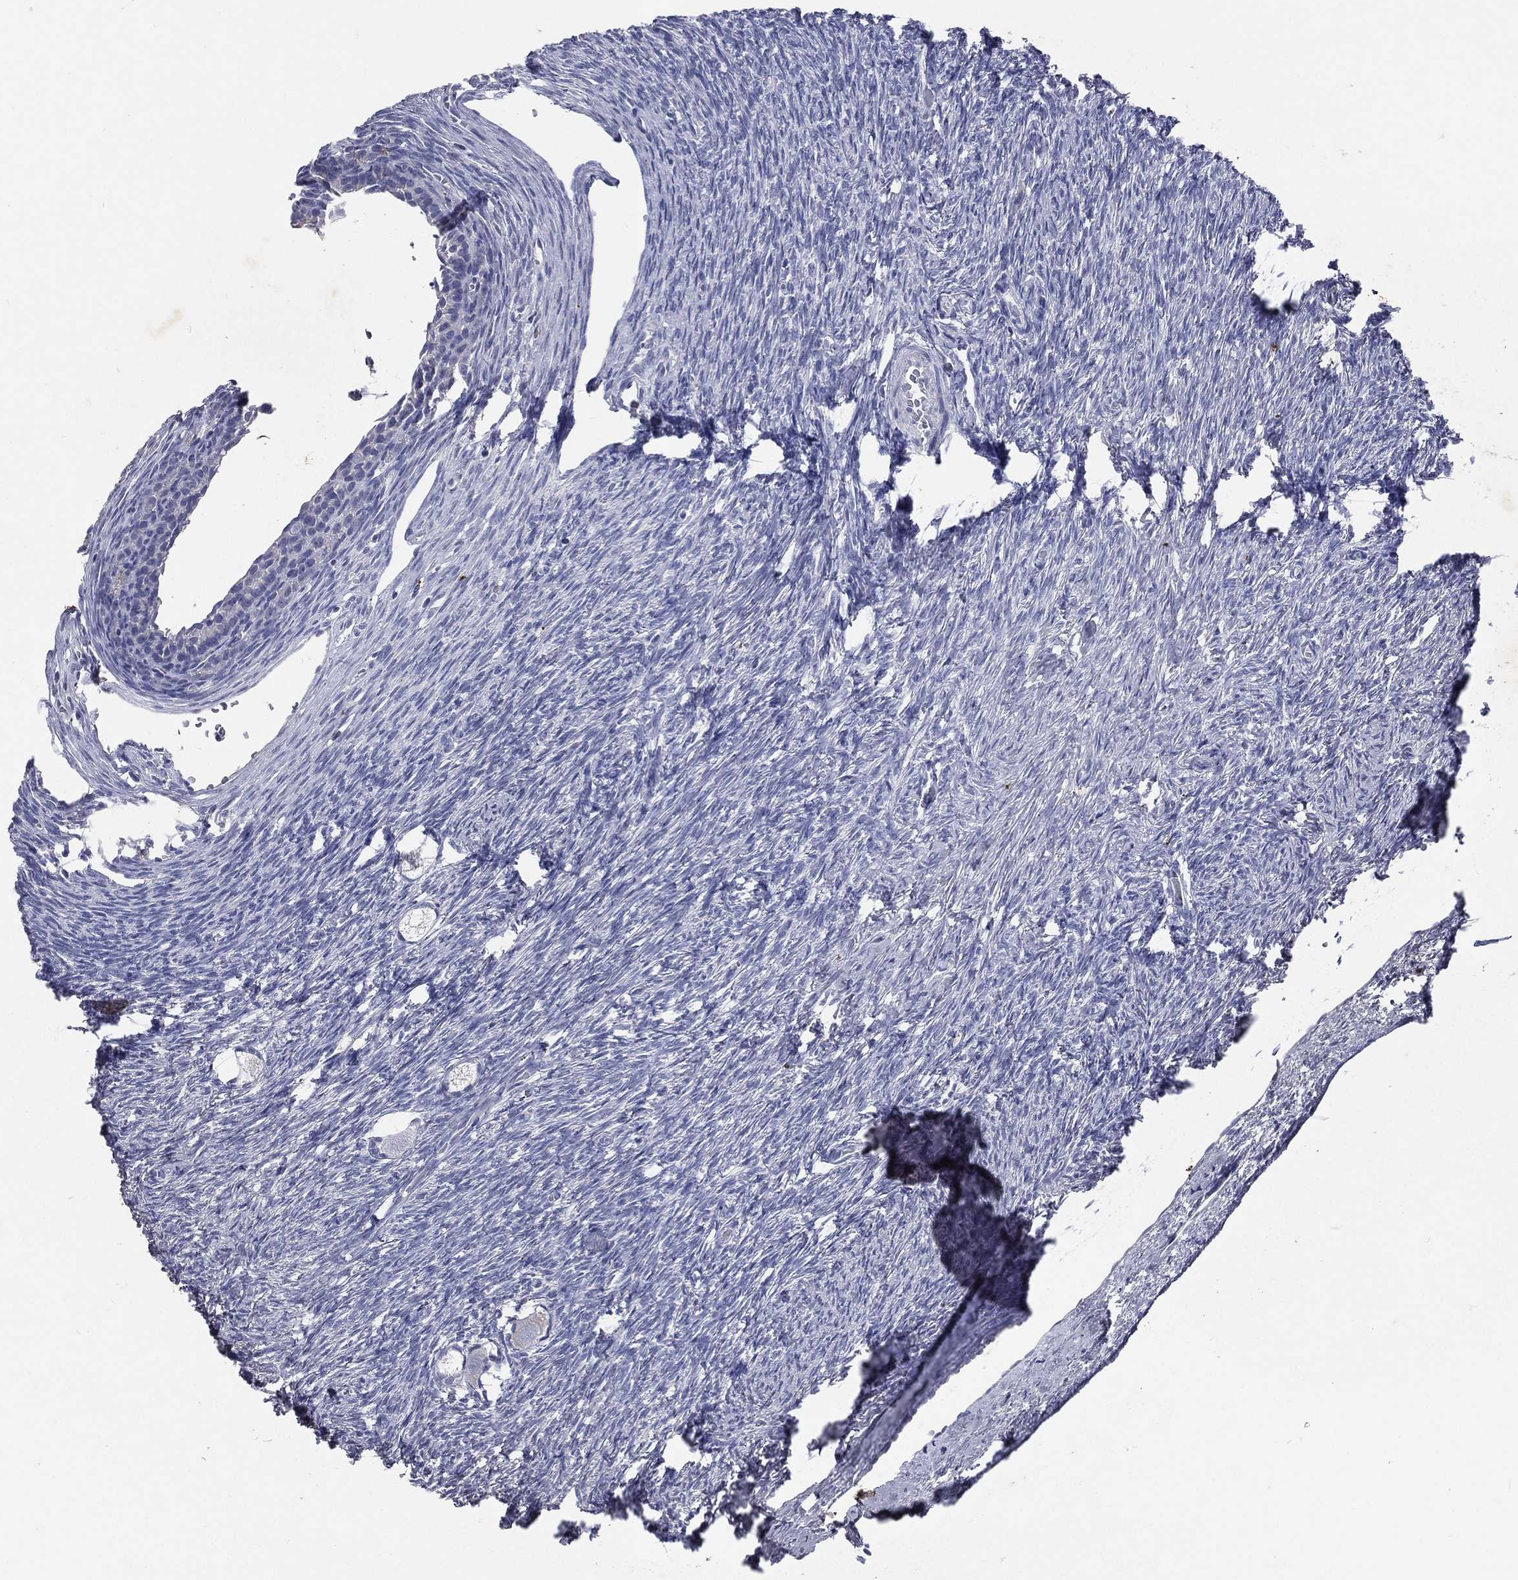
{"staining": {"intensity": "negative", "quantity": "none", "location": "none"}, "tissue": "ovary", "cell_type": "Follicle cells", "image_type": "normal", "snomed": [{"axis": "morphology", "description": "Normal tissue, NOS"}, {"axis": "topography", "description": "Ovary"}], "caption": "IHC image of unremarkable ovary: ovary stained with DAB displays no significant protein staining in follicle cells. (DAB (3,3'-diaminobenzidine) immunohistochemistry (IHC) visualized using brightfield microscopy, high magnification).", "gene": "SLC34A2", "patient": {"sex": "female", "age": 27}}